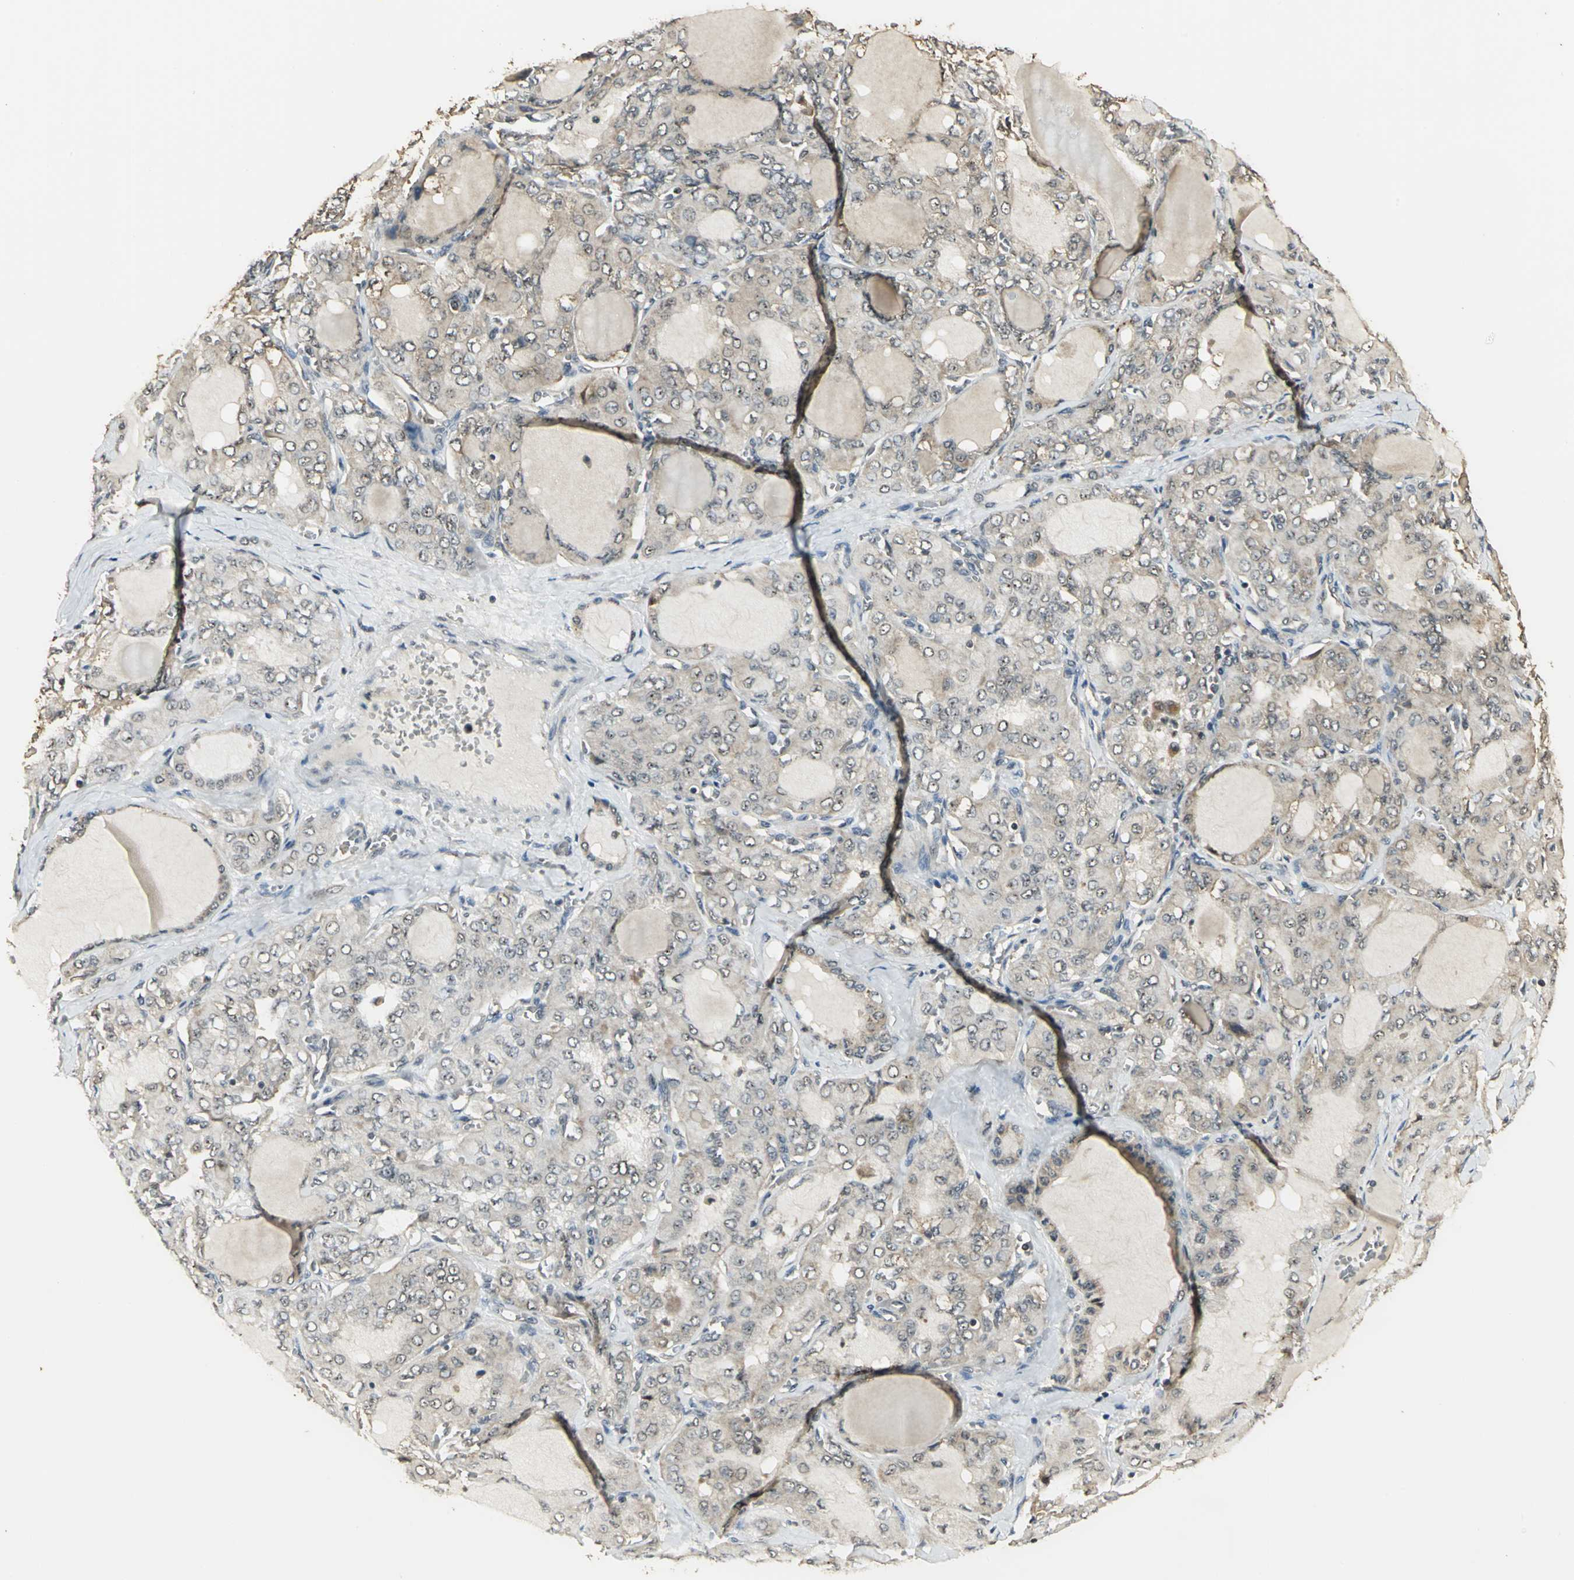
{"staining": {"intensity": "weak", "quantity": "25%-75%", "location": "cytoplasmic/membranous"}, "tissue": "thyroid cancer", "cell_type": "Tumor cells", "image_type": "cancer", "snomed": [{"axis": "morphology", "description": "Papillary adenocarcinoma, NOS"}, {"axis": "topography", "description": "Thyroid gland"}], "caption": "A photomicrograph of thyroid papillary adenocarcinoma stained for a protein displays weak cytoplasmic/membranous brown staining in tumor cells.", "gene": "UCHL5", "patient": {"sex": "male", "age": 20}}